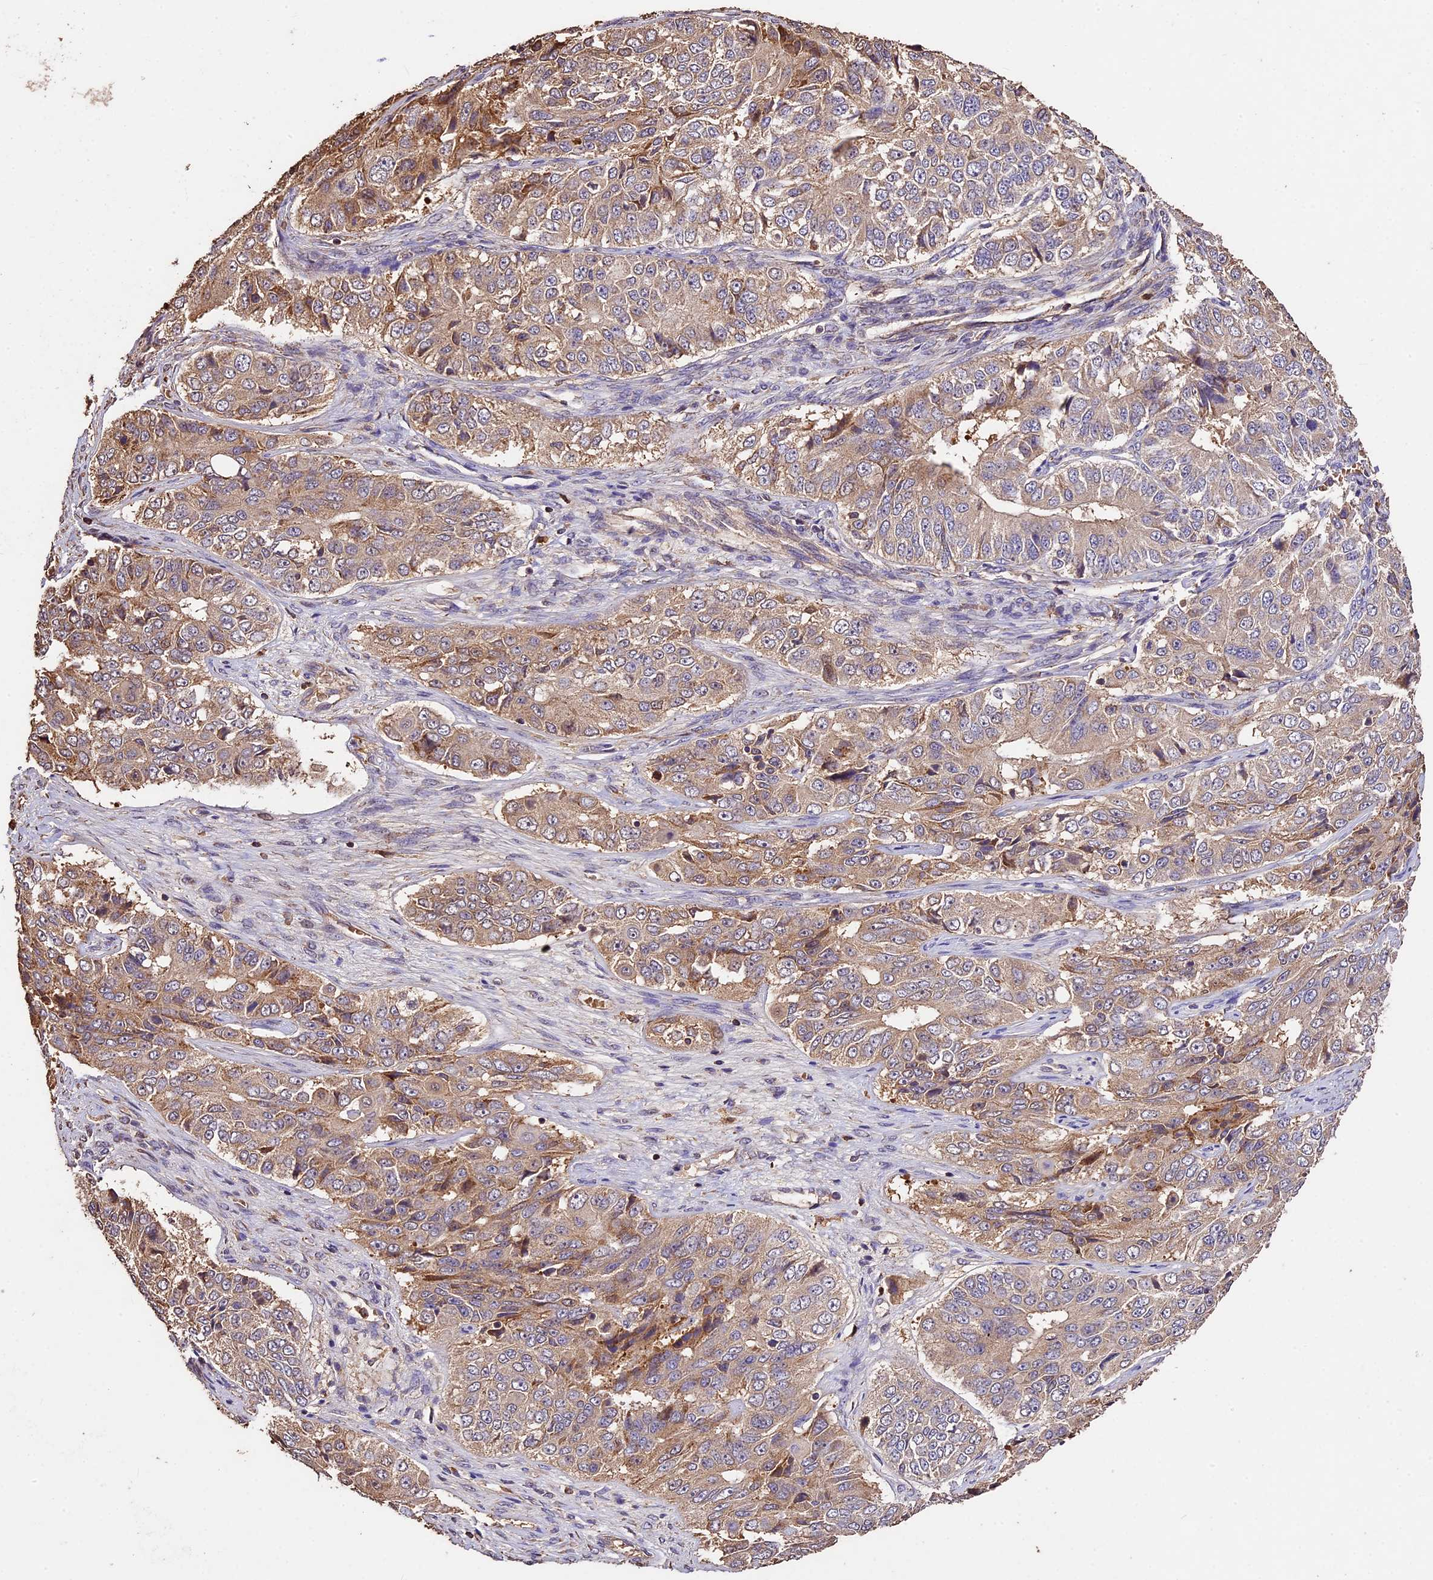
{"staining": {"intensity": "weak", "quantity": ">75%", "location": "cytoplasmic/membranous"}, "tissue": "ovarian cancer", "cell_type": "Tumor cells", "image_type": "cancer", "snomed": [{"axis": "morphology", "description": "Carcinoma, endometroid"}, {"axis": "topography", "description": "Ovary"}], "caption": "Immunohistochemical staining of human ovarian cancer shows low levels of weak cytoplasmic/membranous protein positivity in approximately >75% of tumor cells.", "gene": "CRLF1", "patient": {"sex": "female", "age": 51}}